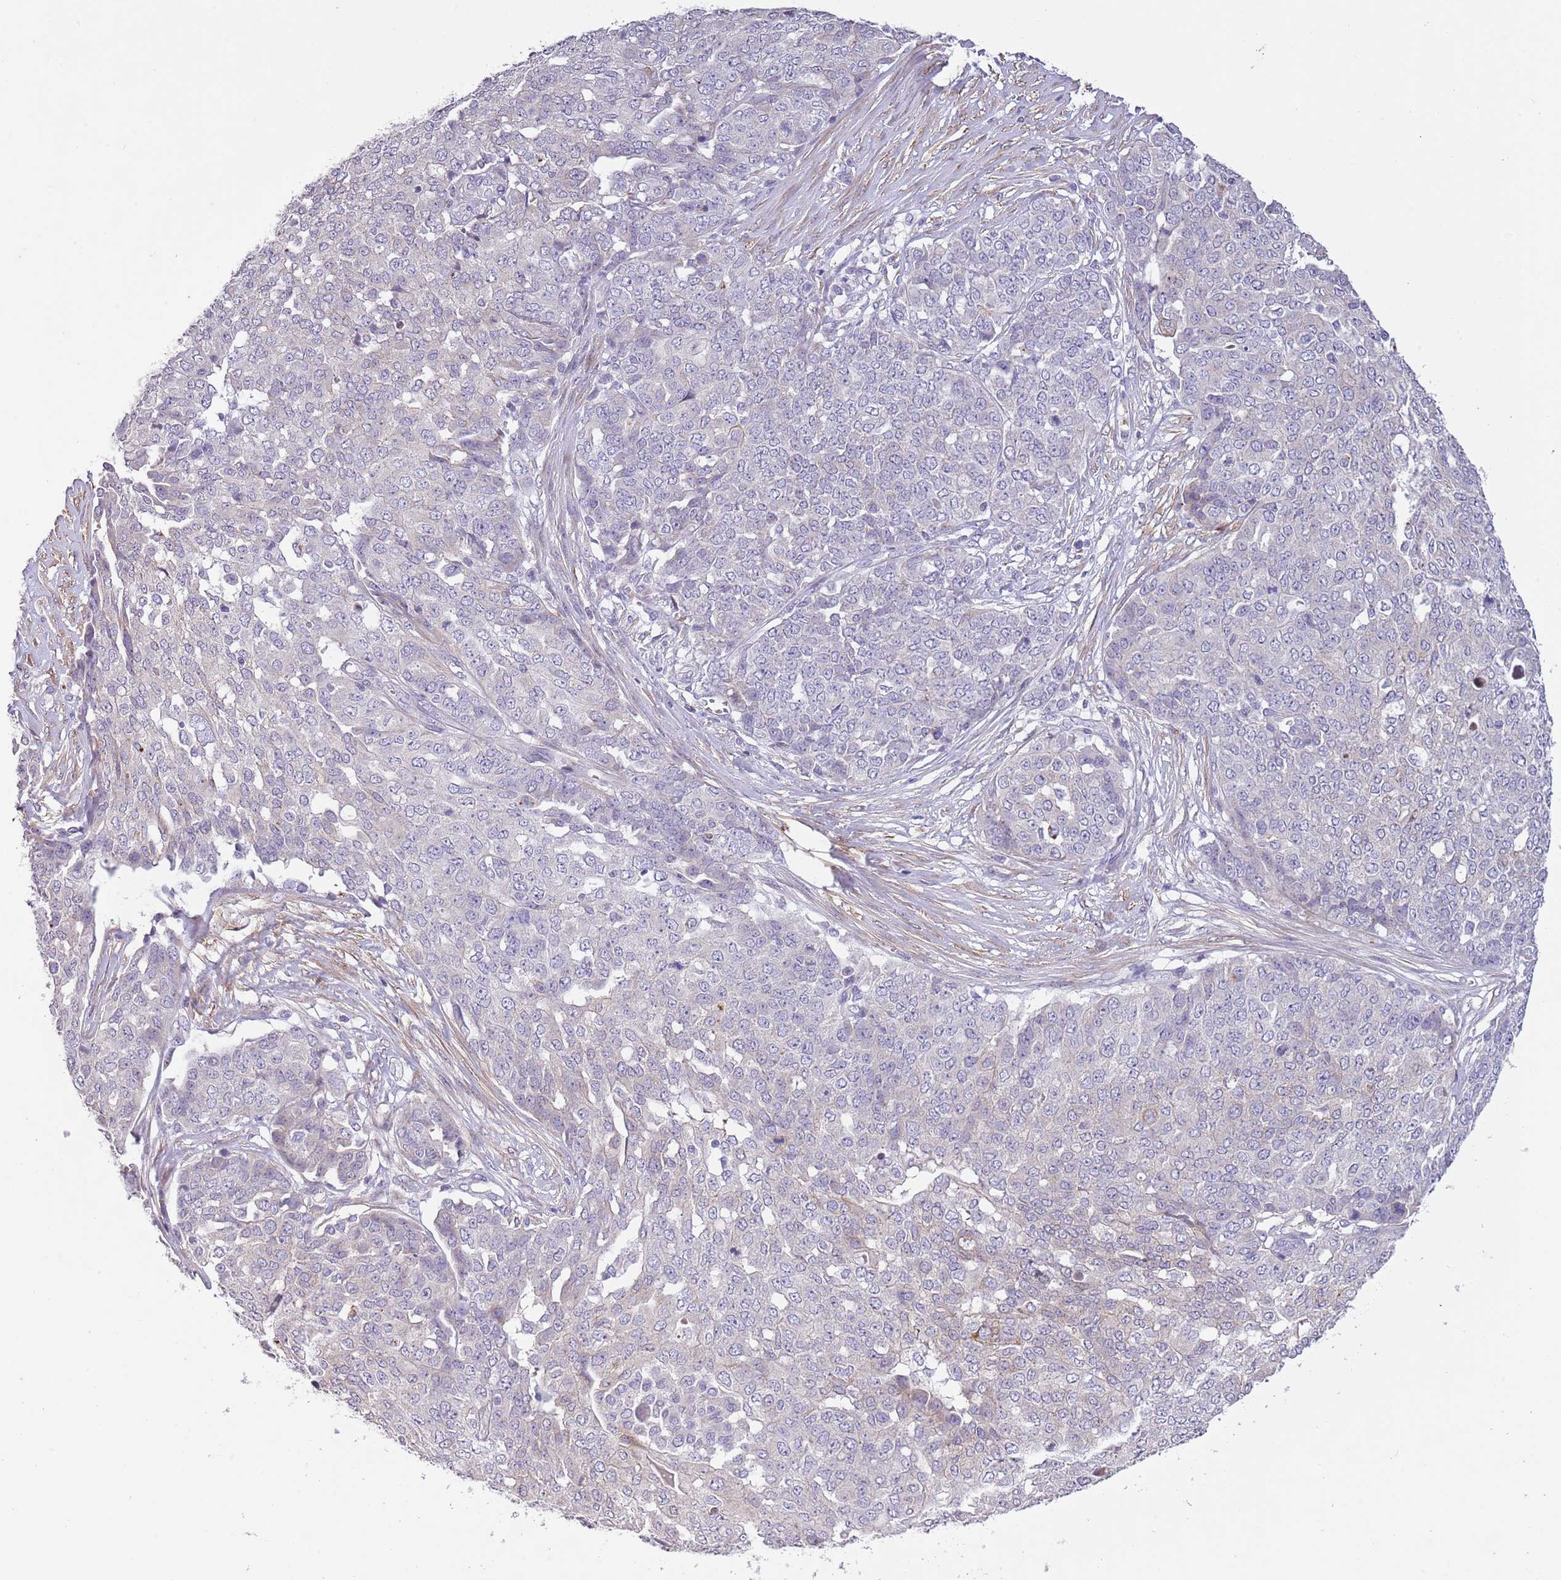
{"staining": {"intensity": "negative", "quantity": "none", "location": "none"}, "tissue": "ovarian cancer", "cell_type": "Tumor cells", "image_type": "cancer", "snomed": [{"axis": "morphology", "description": "Cystadenocarcinoma, serous, NOS"}, {"axis": "topography", "description": "Soft tissue"}, {"axis": "topography", "description": "Ovary"}], "caption": "Immunohistochemical staining of ovarian serous cystadenocarcinoma displays no significant staining in tumor cells.", "gene": "ZNF658", "patient": {"sex": "female", "age": 57}}